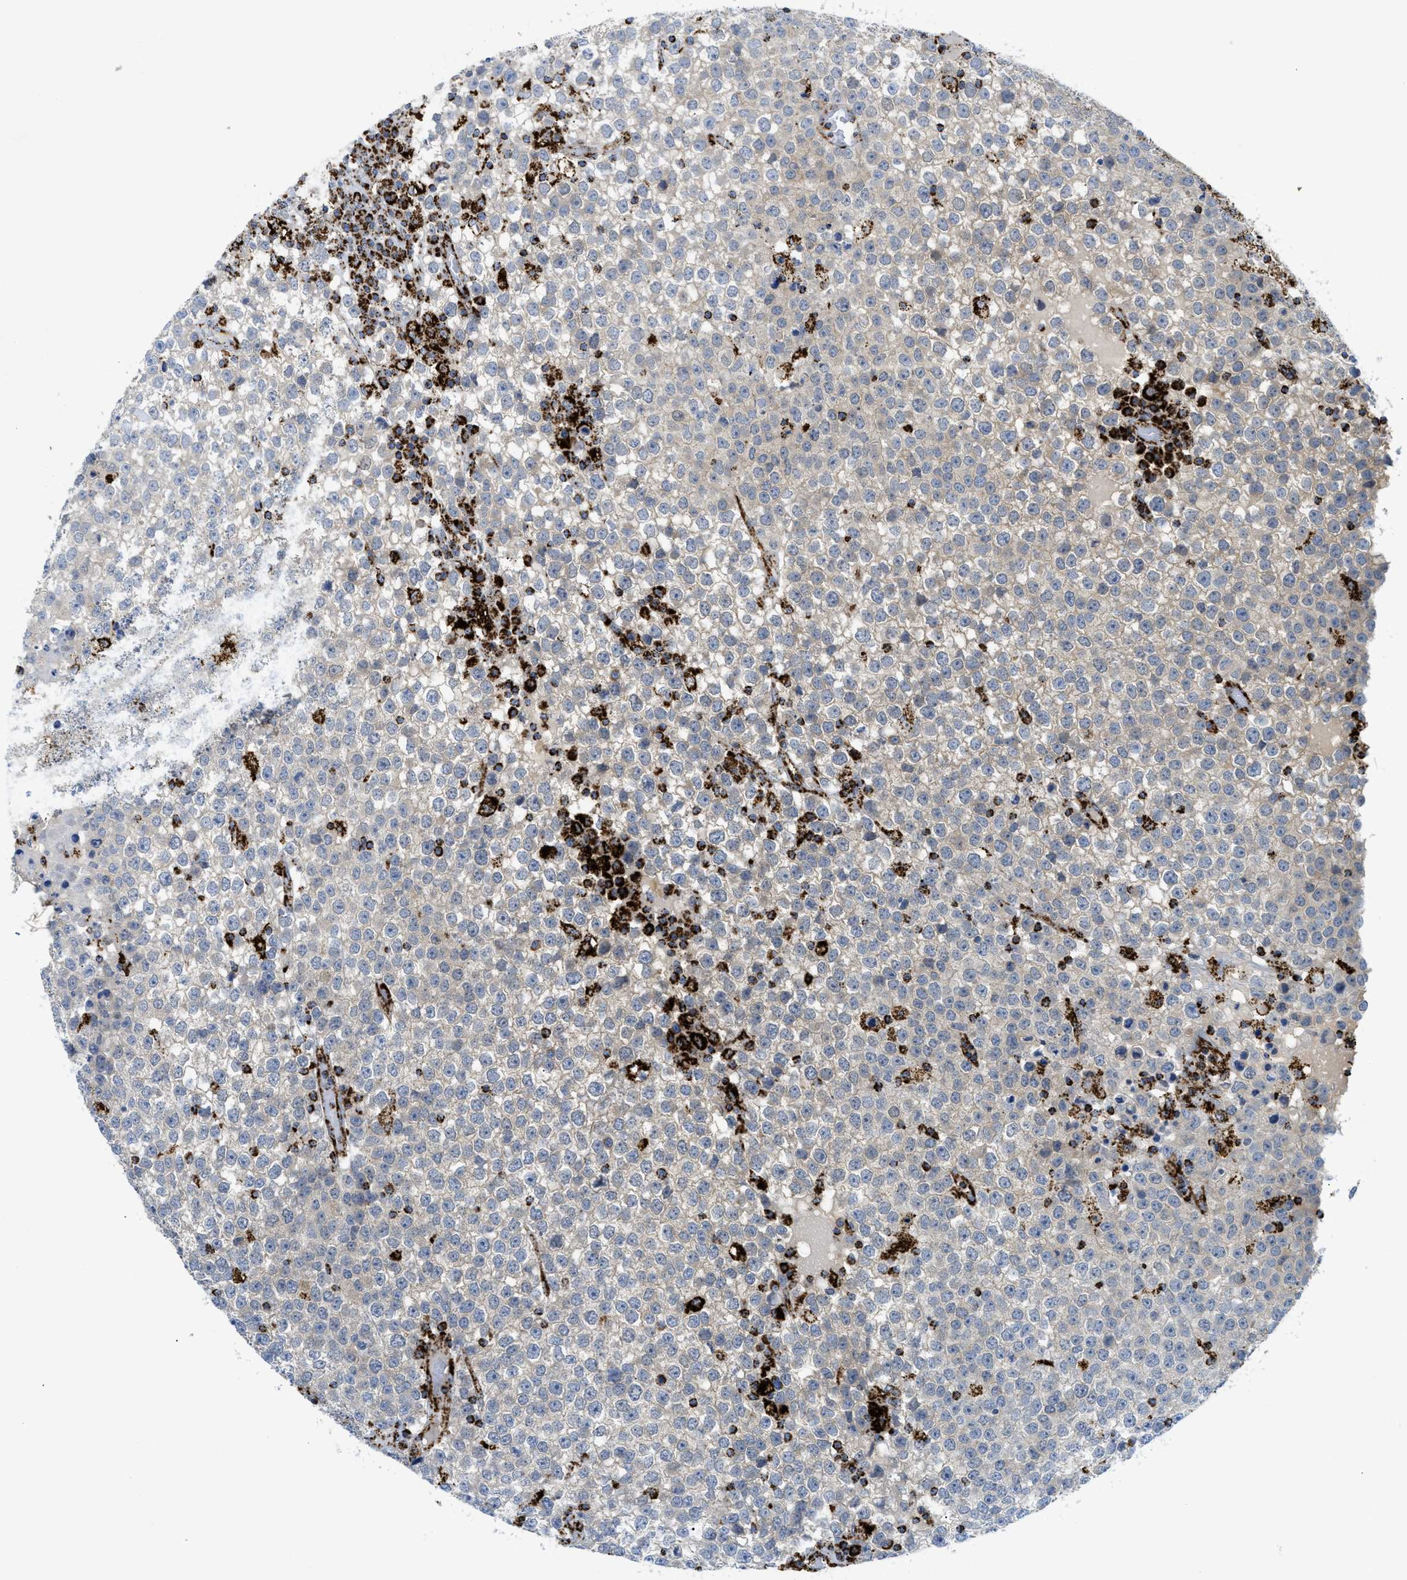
{"staining": {"intensity": "negative", "quantity": "none", "location": "none"}, "tissue": "testis cancer", "cell_type": "Tumor cells", "image_type": "cancer", "snomed": [{"axis": "morphology", "description": "Seminoma, NOS"}, {"axis": "topography", "description": "Testis"}], "caption": "Human testis seminoma stained for a protein using IHC shows no expression in tumor cells.", "gene": "SQOR", "patient": {"sex": "male", "age": 65}}